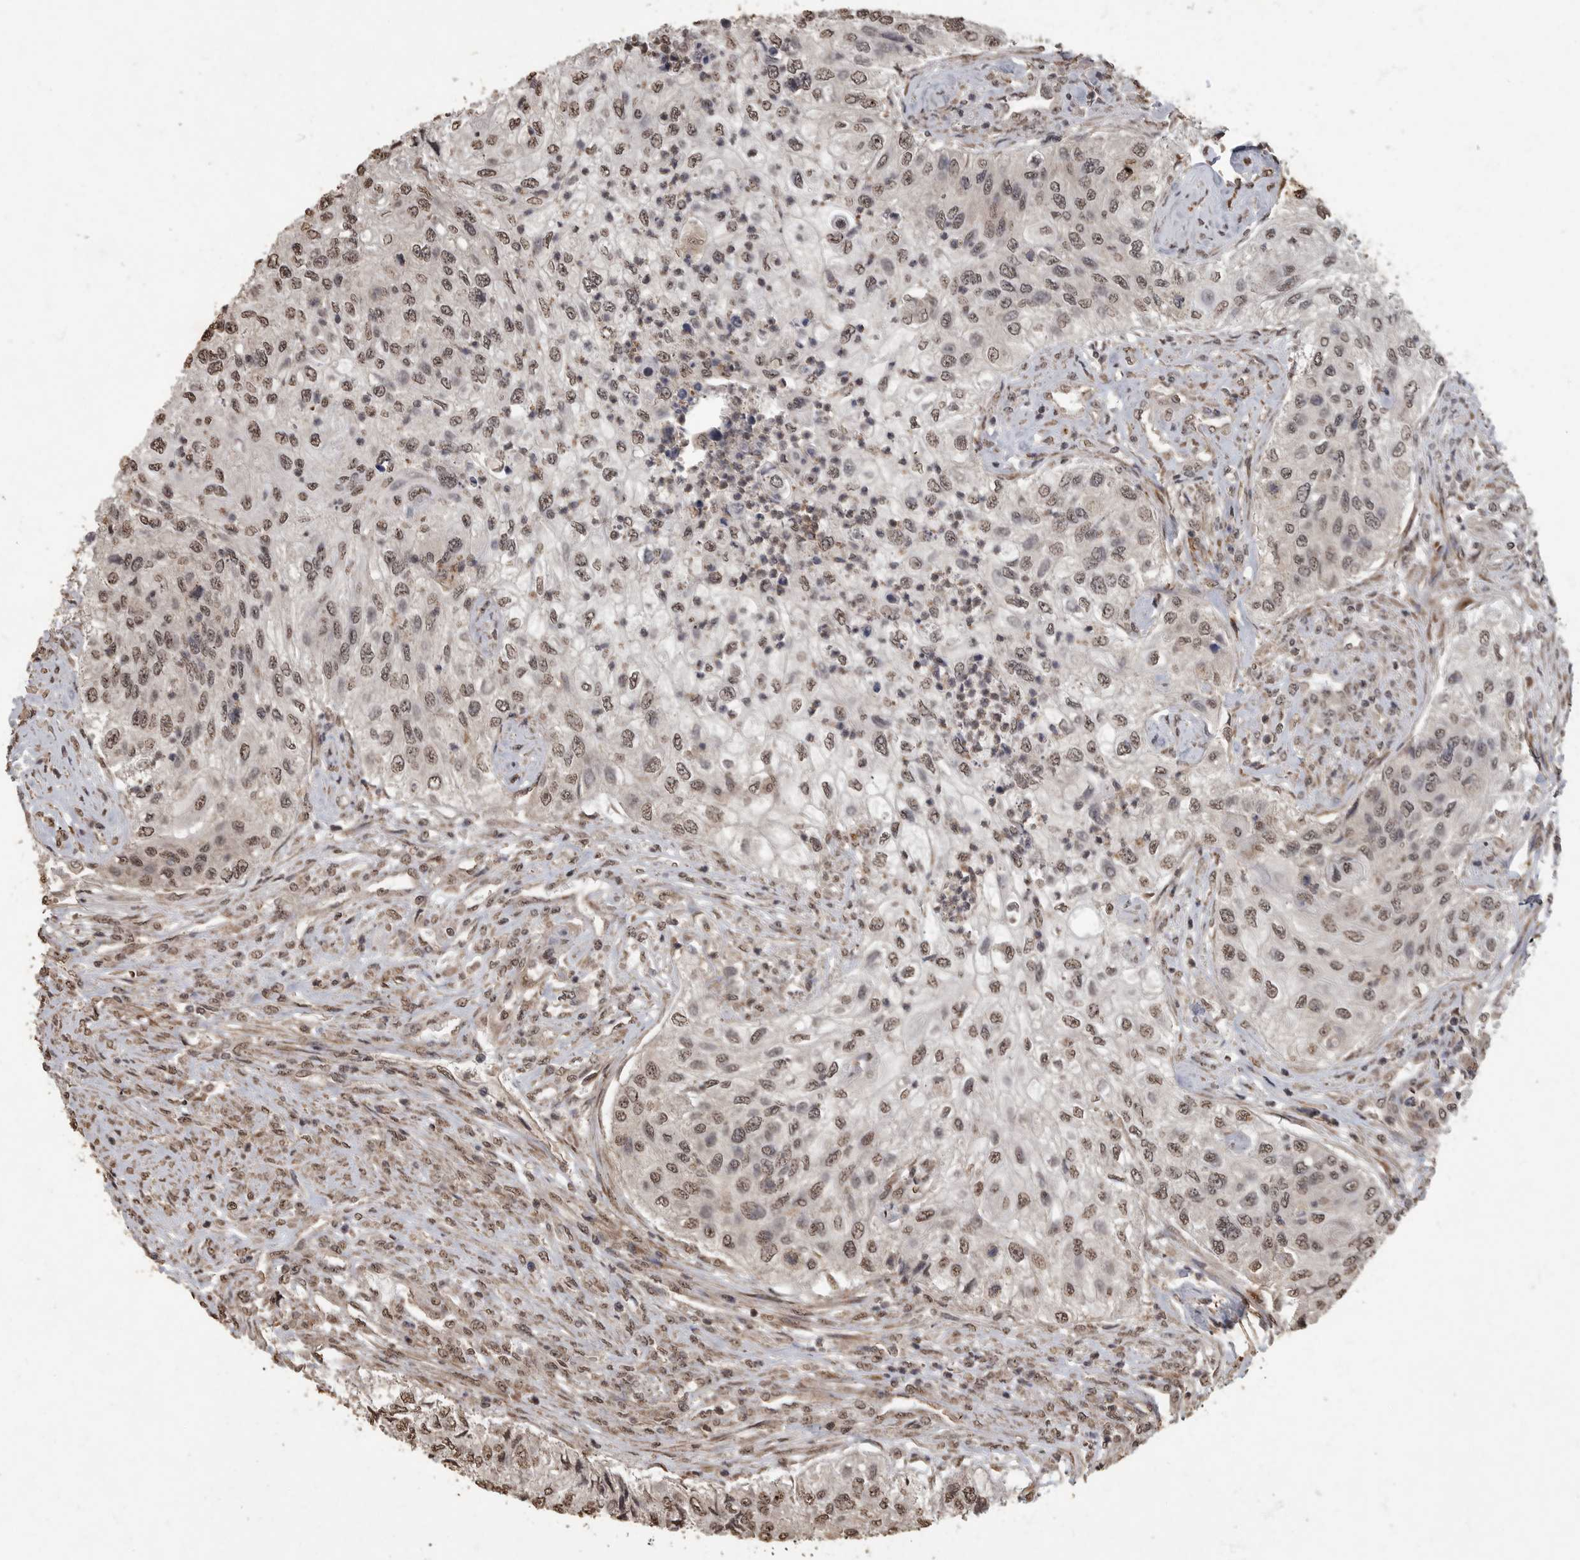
{"staining": {"intensity": "weak", "quantity": ">75%", "location": "nuclear"}, "tissue": "urothelial cancer", "cell_type": "Tumor cells", "image_type": "cancer", "snomed": [{"axis": "morphology", "description": "Urothelial carcinoma, High grade"}, {"axis": "topography", "description": "Urinary bladder"}], "caption": "Human high-grade urothelial carcinoma stained for a protein (brown) reveals weak nuclear positive expression in about >75% of tumor cells.", "gene": "MAFG", "patient": {"sex": "female", "age": 60}}